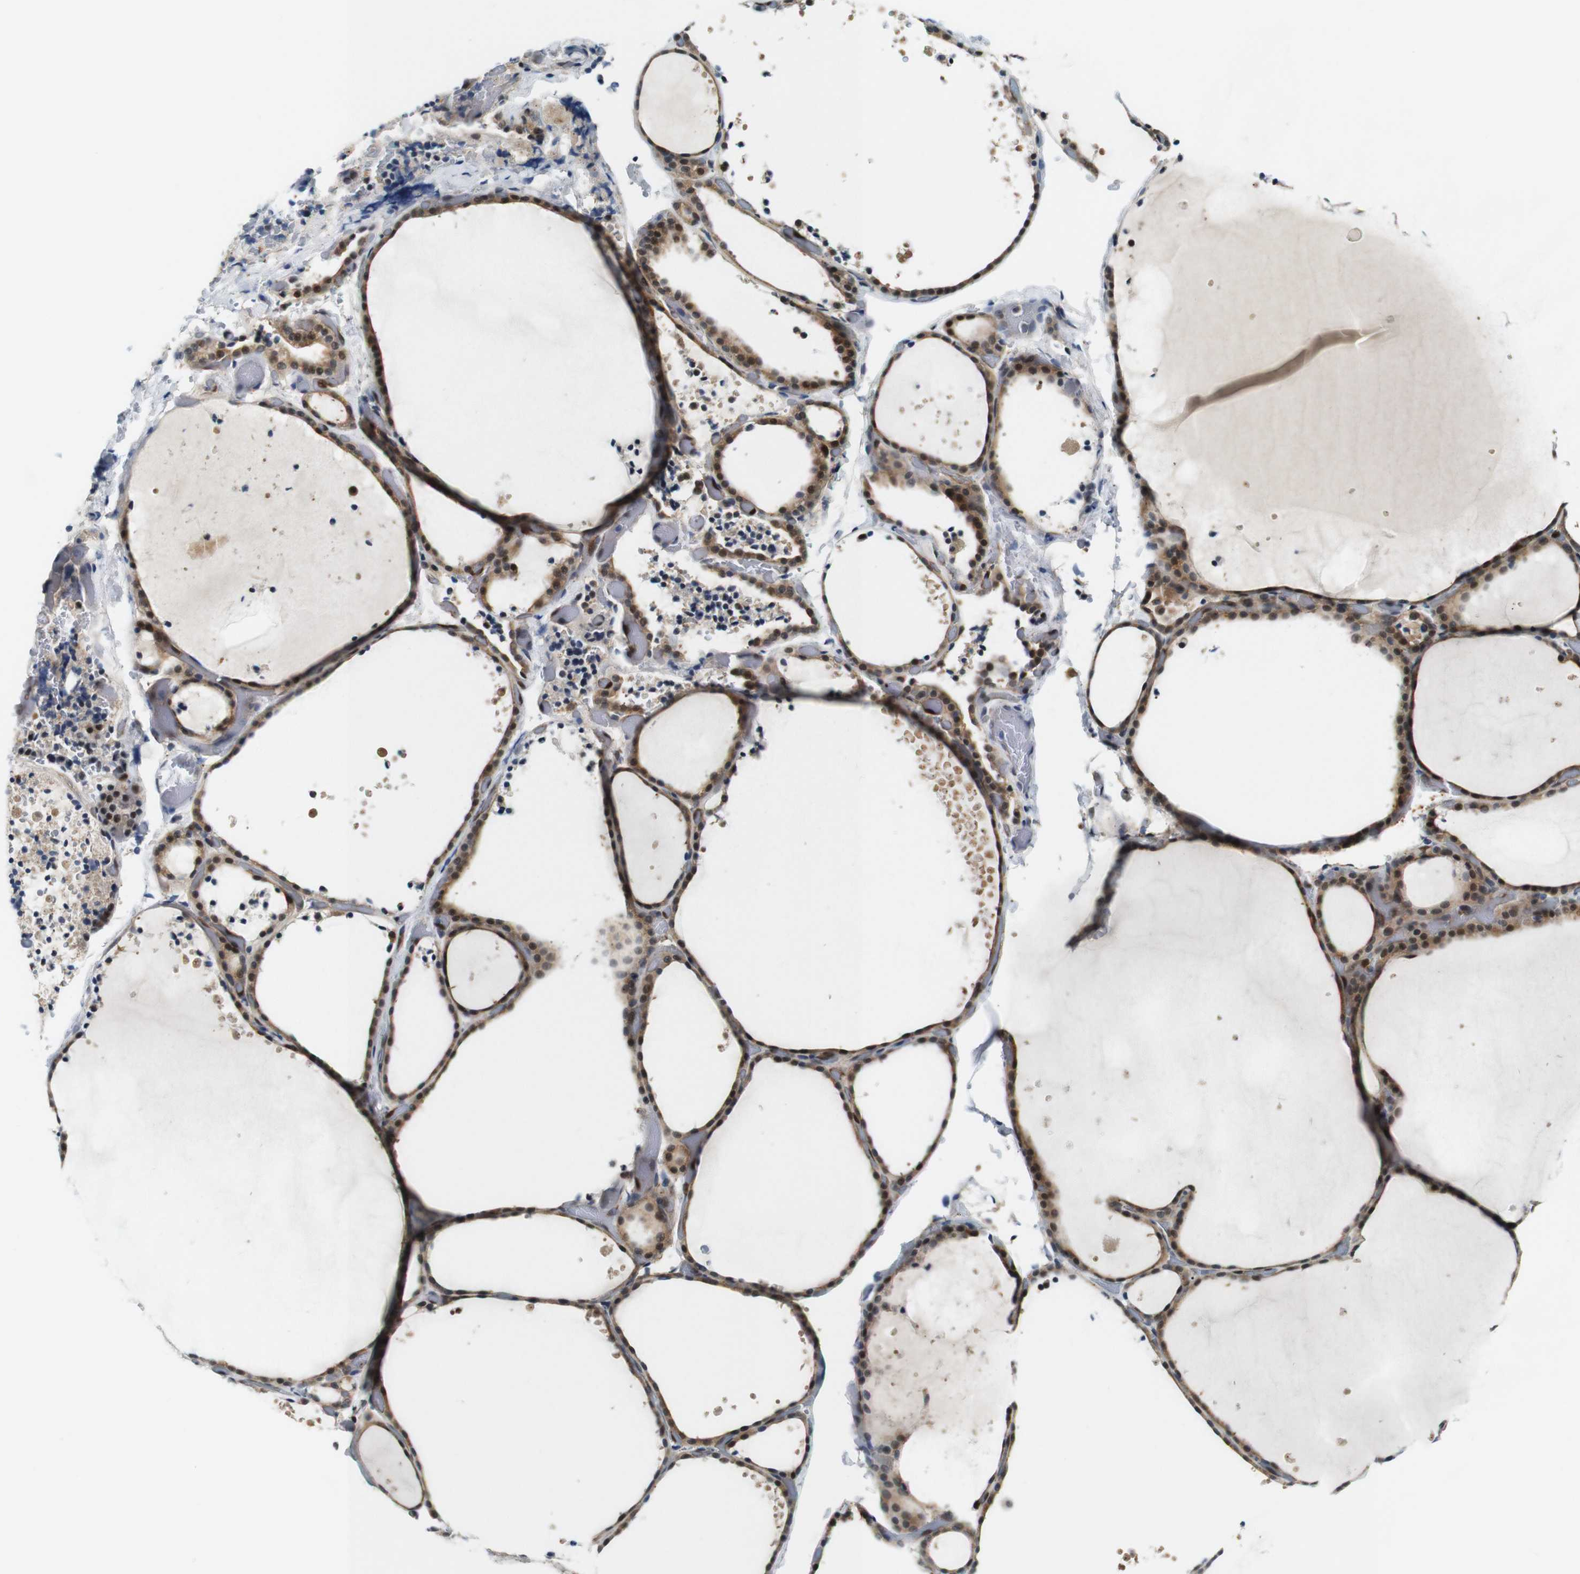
{"staining": {"intensity": "moderate", "quantity": ">75%", "location": "cytoplasmic/membranous,nuclear"}, "tissue": "thyroid gland", "cell_type": "Glandular cells", "image_type": "normal", "snomed": [{"axis": "morphology", "description": "Normal tissue, NOS"}, {"axis": "topography", "description": "Thyroid gland"}], "caption": "Protein staining of unremarkable thyroid gland displays moderate cytoplasmic/membranous,nuclear expression in approximately >75% of glandular cells.", "gene": "LXN", "patient": {"sex": "female", "age": 44}}